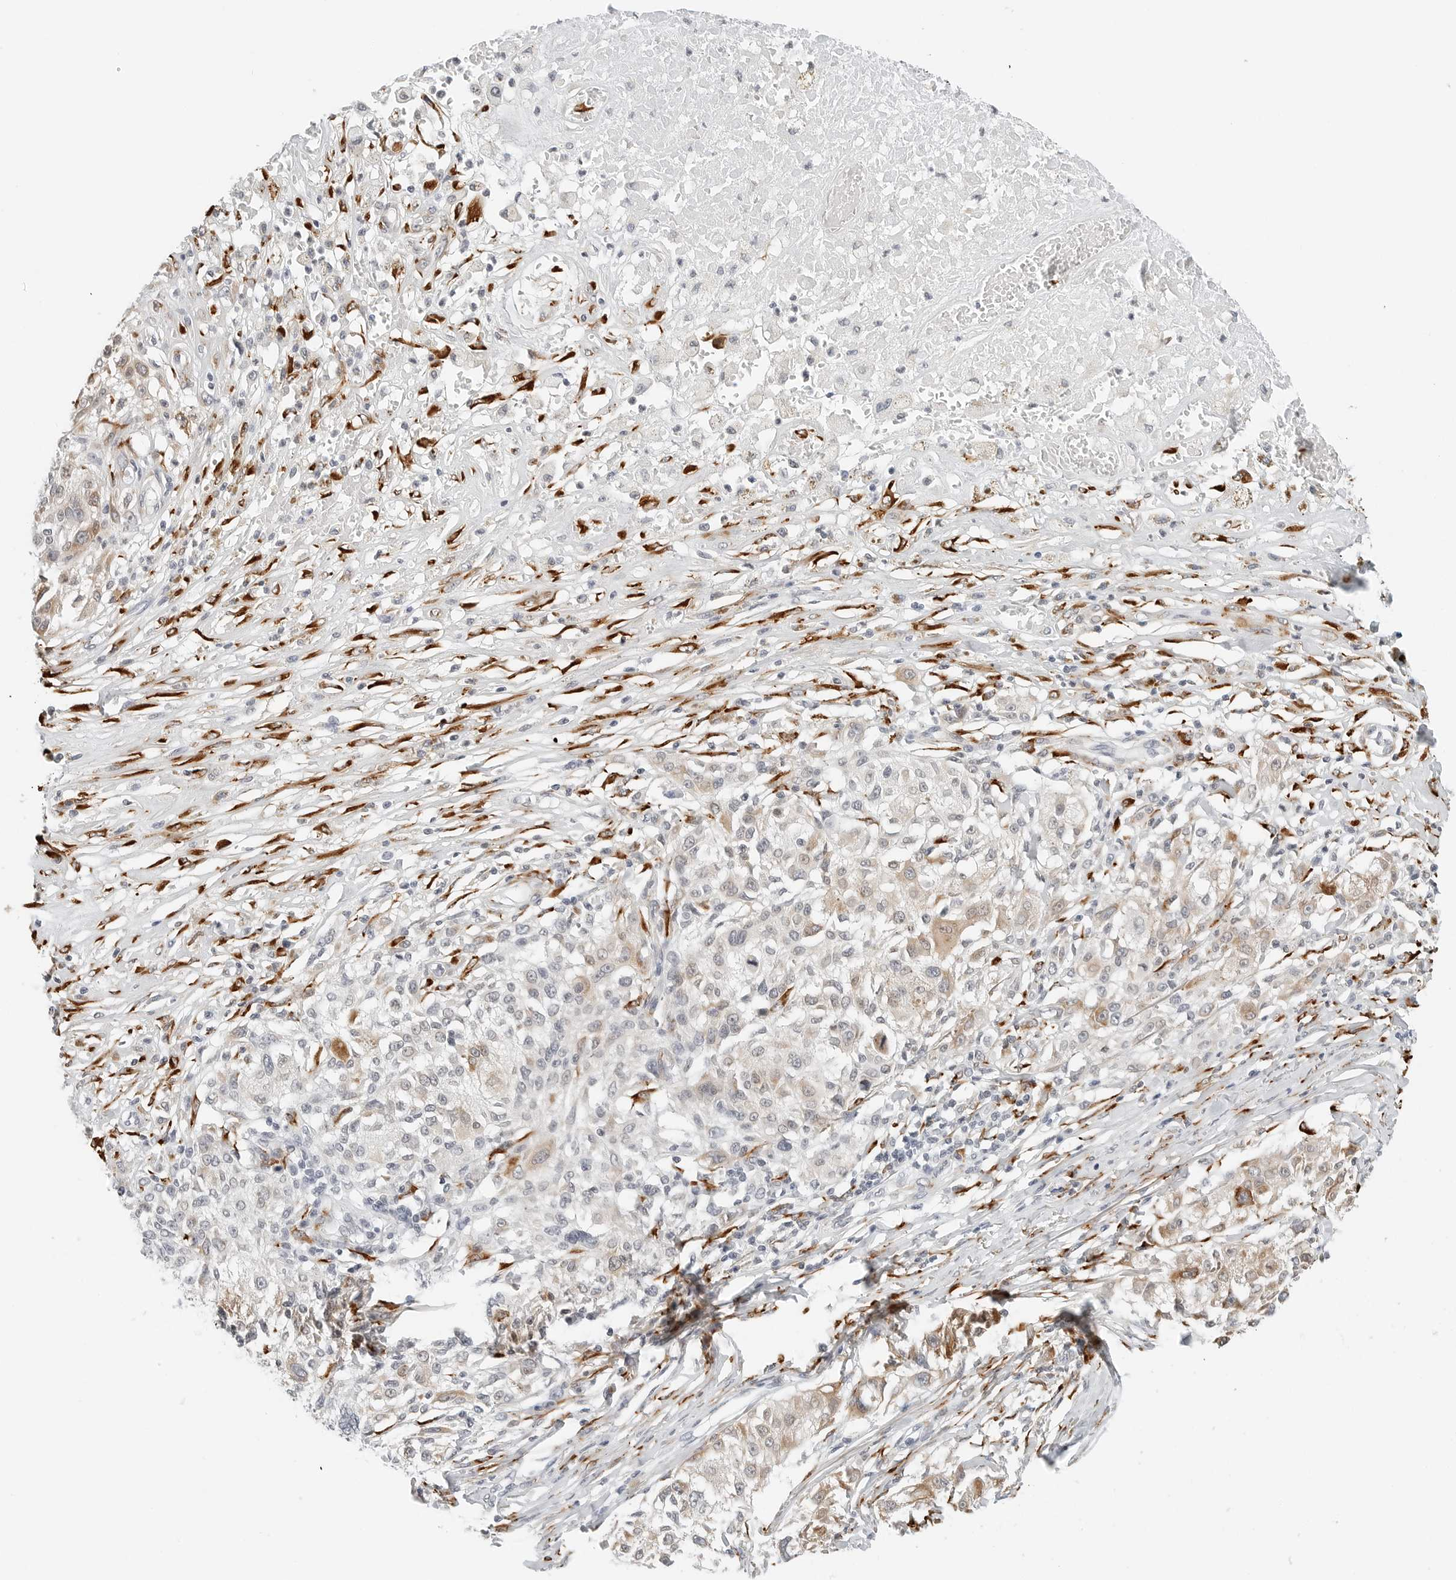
{"staining": {"intensity": "weak", "quantity": ">75%", "location": "cytoplasmic/membranous"}, "tissue": "melanoma", "cell_type": "Tumor cells", "image_type": "cancer", "snomed": [{"axis": "morphology", "description": "Necrosis, NOS"}, {"axis": "morphology", "description": "Malignant melanoma, NOS"}, {"axis": "topography", "description": "Skin"}], "caption": "Tumor cells show weak cytoplasmic/membranous staining in approximately >75% of cells in melanoma. (Brightfield microscopy of DAB IHC at high magnification).", "gene": "P4HA2", "patient": {"sex": "female", "age": 87}}